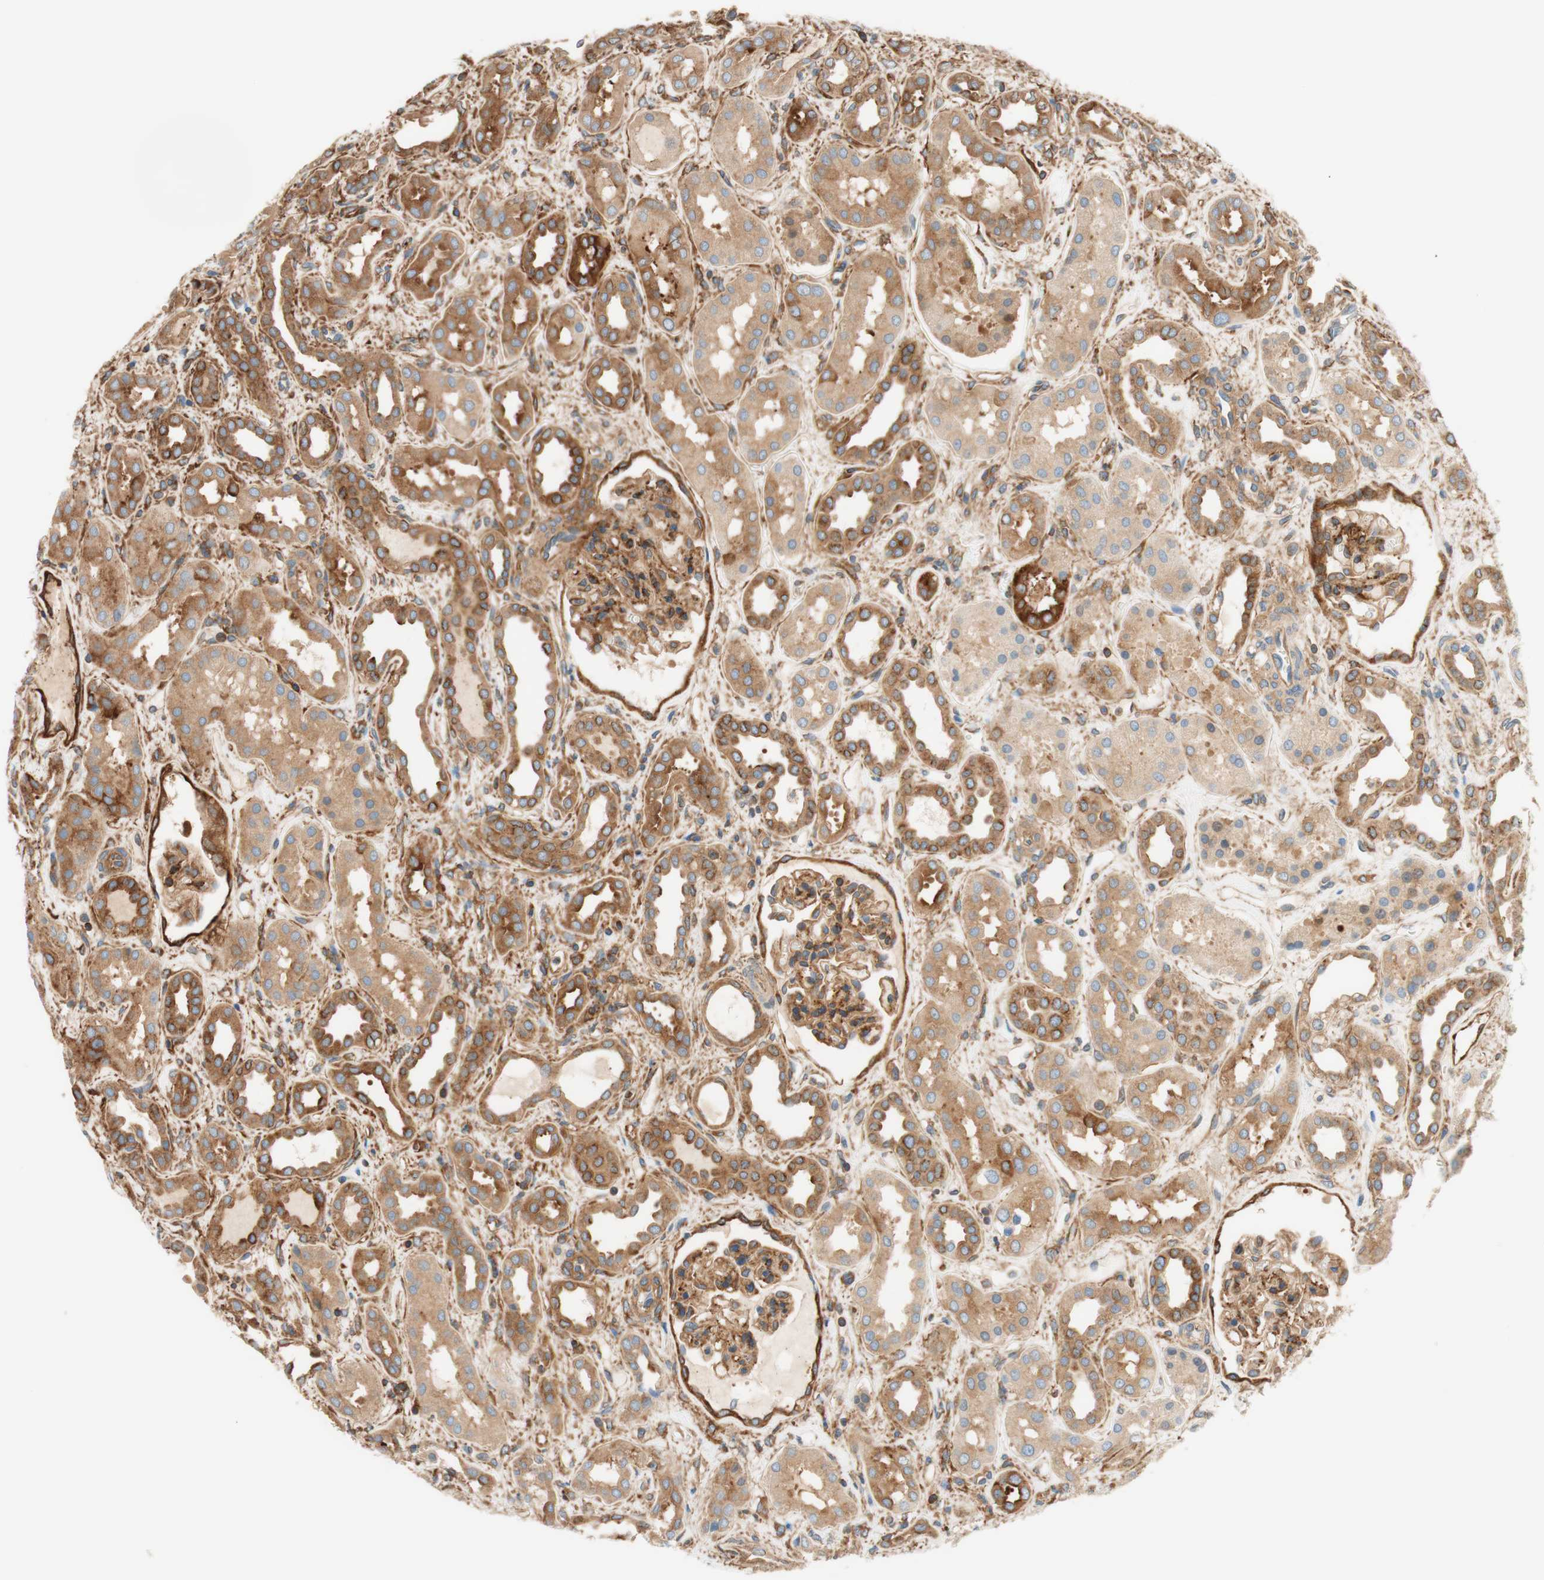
{"staining": {"intensity": "strong", "quantity": ">75%", "location": "cytoplasmic/membranous"}, "tissue": "kidney", "cell_type": "Cells in glomeruli", "image_type": "normal", "snomed": [{"axis": "morphology", "description": "Normal tissue, NOS"}, {"axis": "topography", "description": "Kidney"}], "caption": "Immunohistochemistry of benign human kidney demonstrates high levels of strong cytoplasmic/membranous staining in approximately >75% of cells in glomeruli. The staining is performed using DAB (3,3'-diaminobenzidine) brown chromogen to label protein expression. The nuclei are counter-stained blue using hematoxylin.", "gene": "VPS26A", "patient": {"sex": "male", "age": 59}}